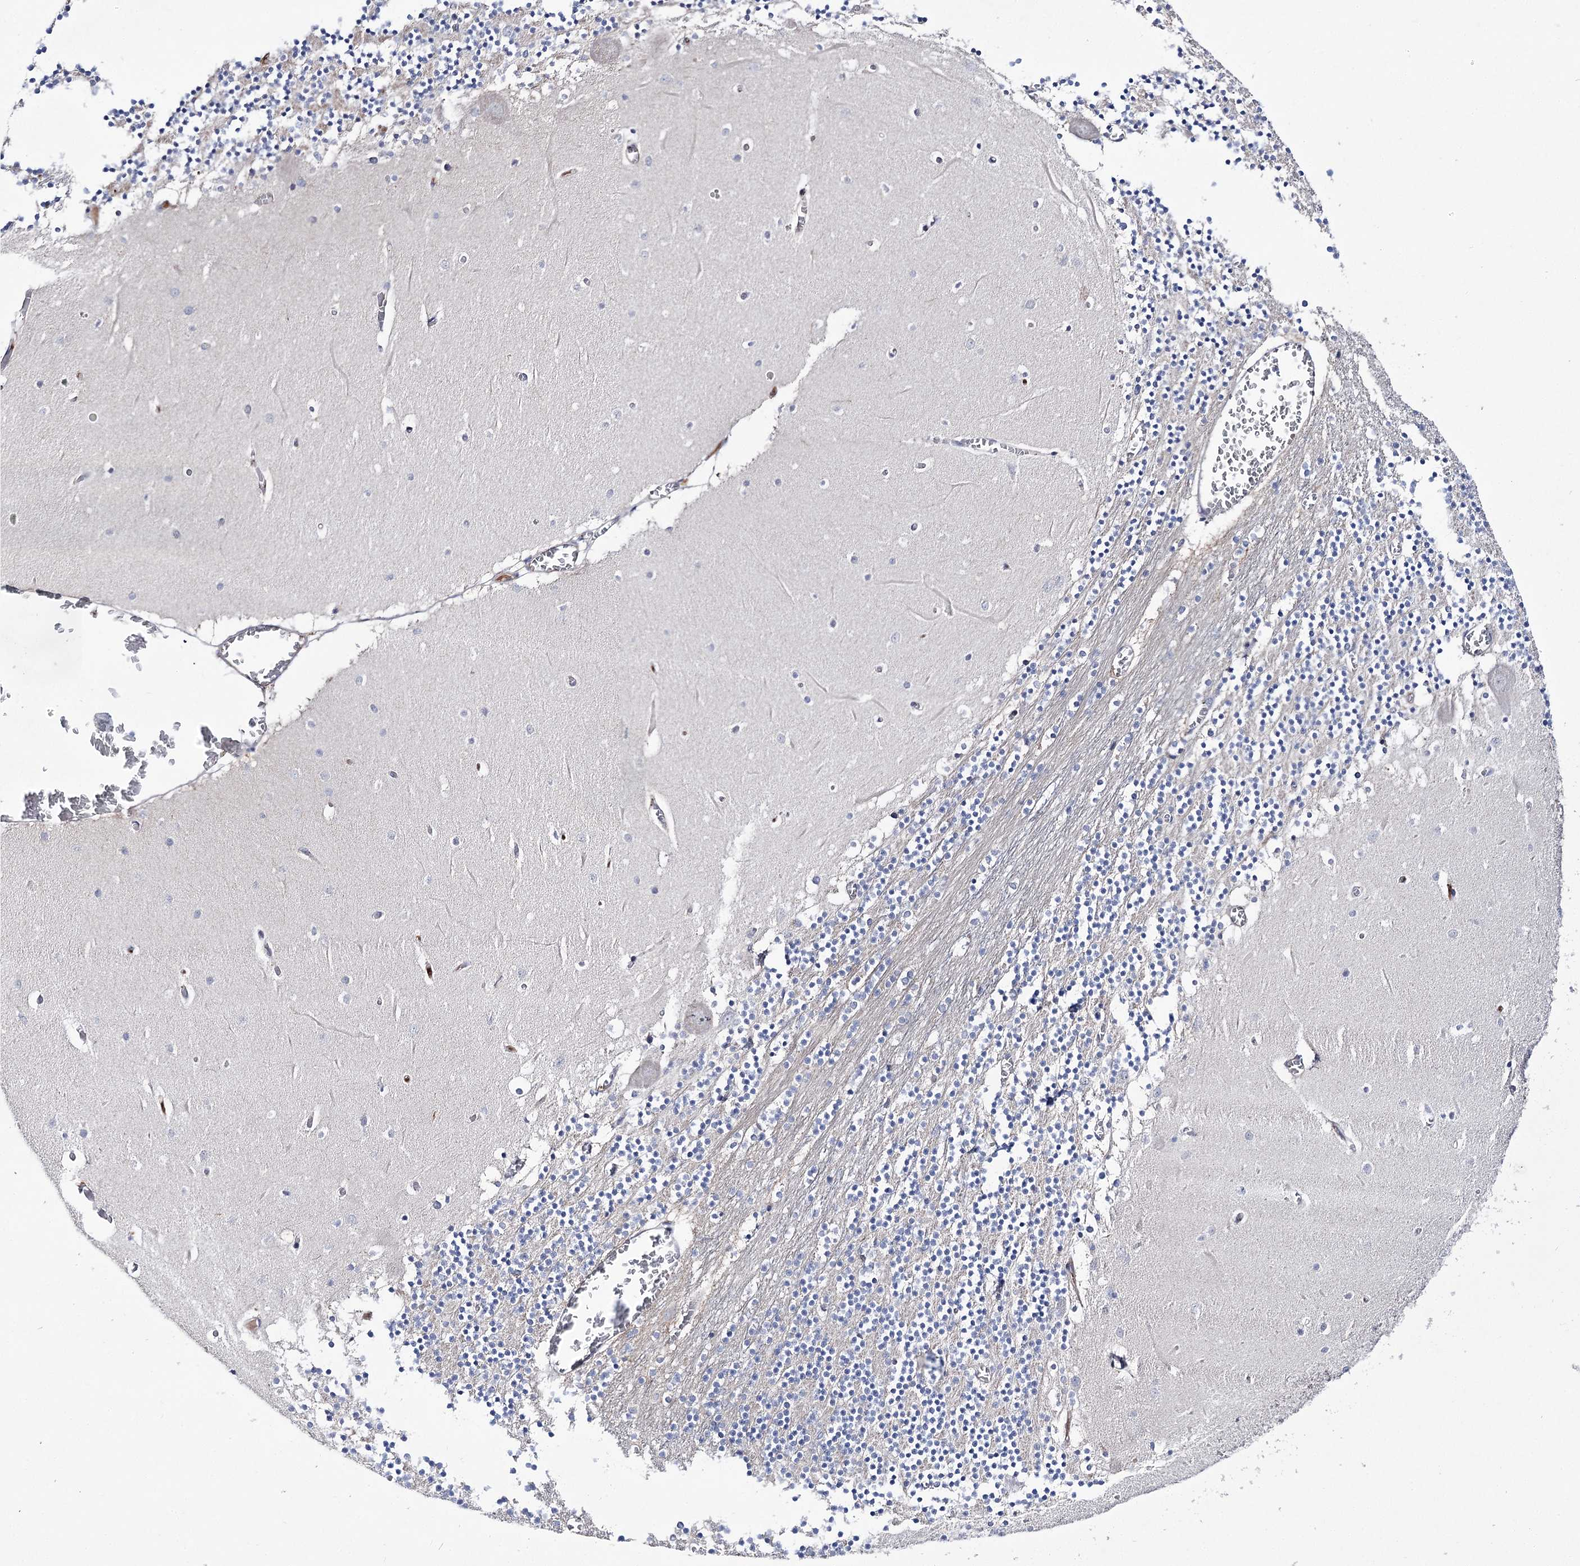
{"staining": {"intensity": "moderate", "quantity": "<25%", "location": "cytoplasmic/membranous"}, "tissue": "cerebellum", "cell_type": "Cells in granular layer", "image_type": "normal", "snomed": [{"axis": "morphology", "description": "Normal tissue, NOS"}, {"axis": "topography", "description": "Cerebellum"}], "caption": "Benign cerebellum was stained to show a protein in brown. There is low levels of moderate cytoplasmic/membranous expression in approximately <25% of cells in granular layer.", "gene": "ECHDC3", "patient": {"sex": "female", "age": 28}}